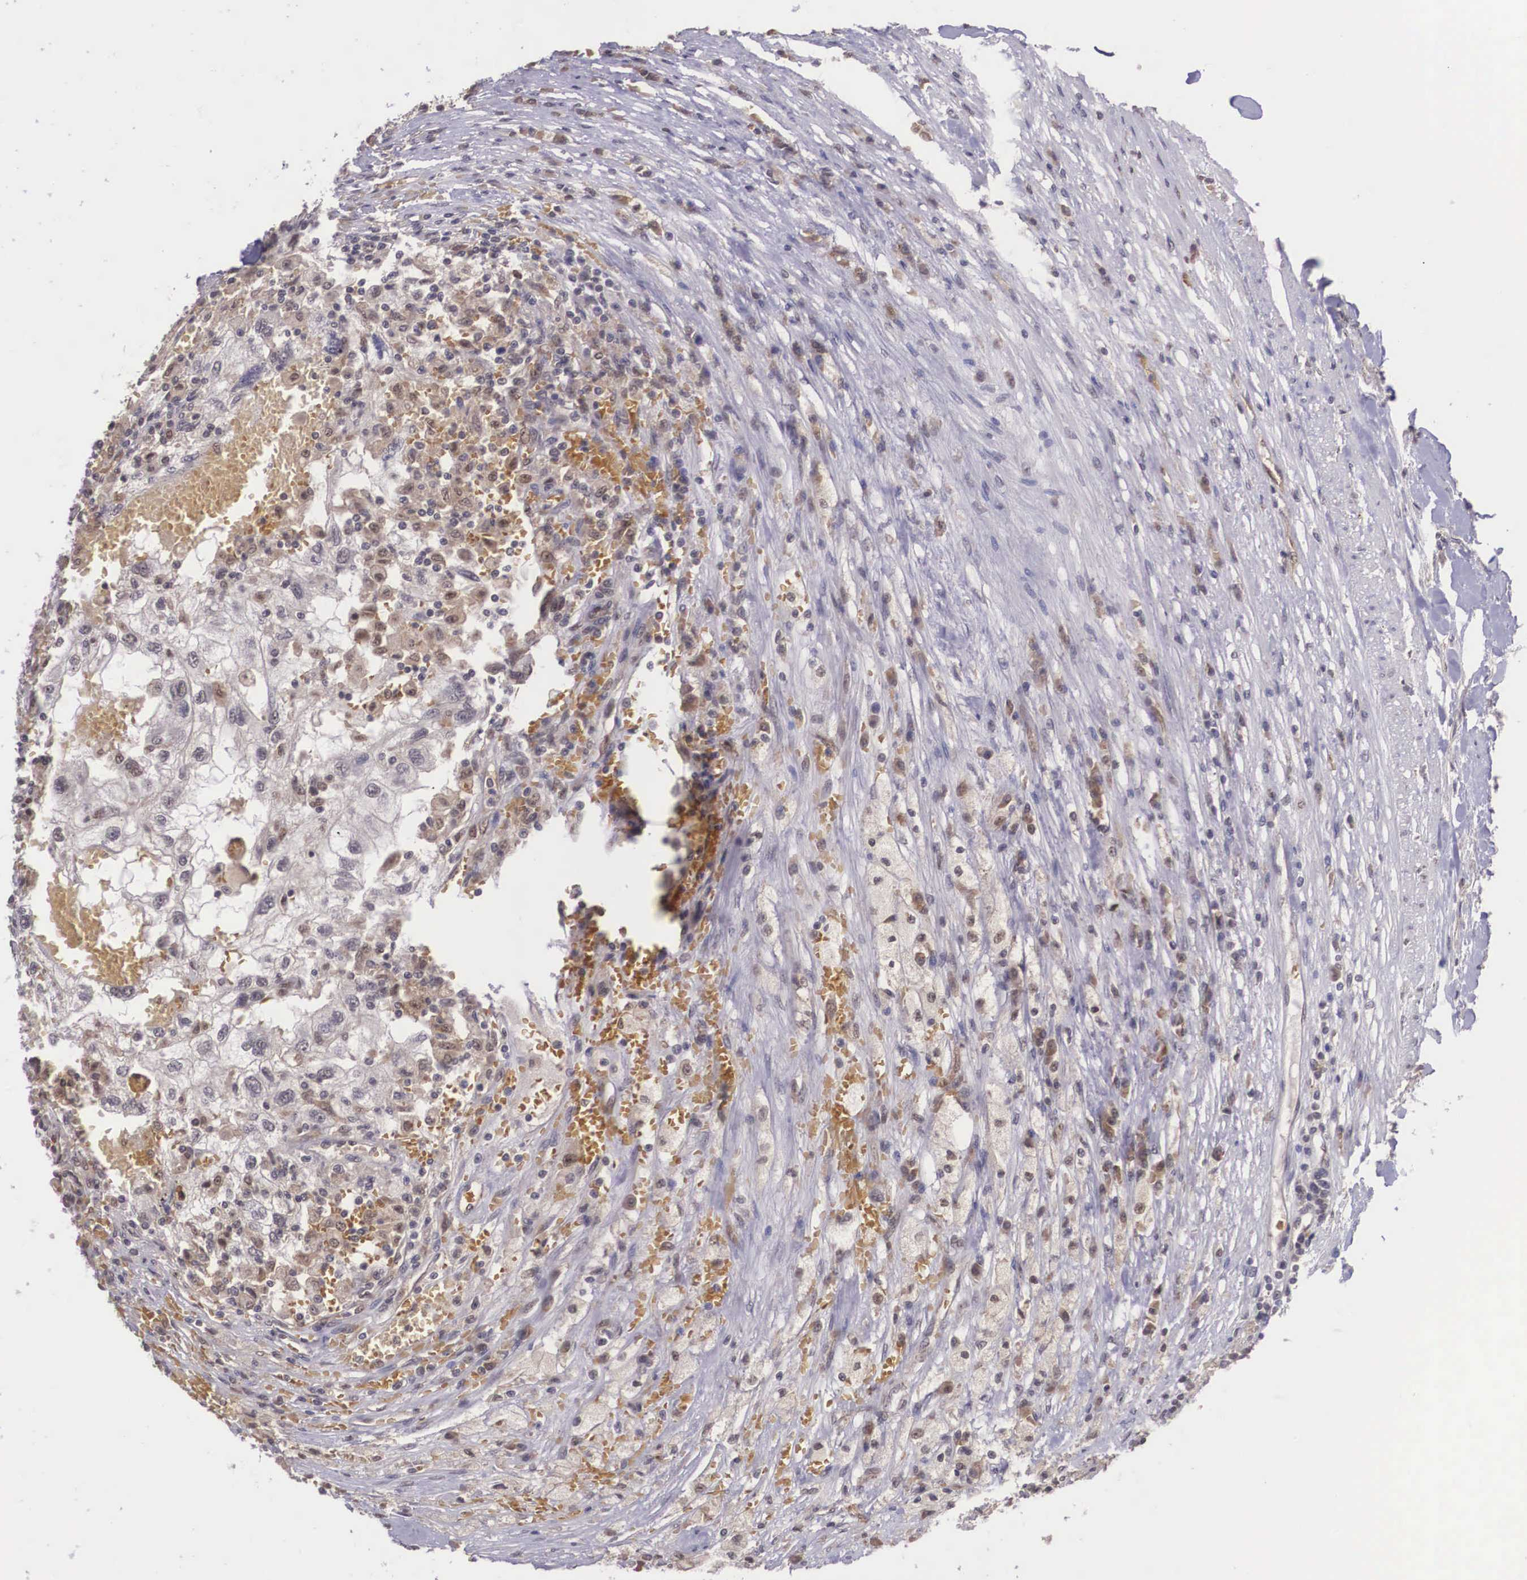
{"staining": {"intensity": "weak", "quantity": ">75%", "location": "cytoplasmic/membranous"}, "tissue": "renal cancer", "cell_type": "Tumor cells", "image_type": "cancer", "snomed": [{"axis": "morphology", "description": "Normal tissue, NOS"}, {"axis": "morphology", "description": "Adenocarcinoma, NOS"}, {"axis": "topography", "description": "Kidney"}], "caption": "A high-resolution photomicrograph shows immunohistochemistry (IHC) staining of renal cancer, which shows weak cytoplasmic/membranous expression in approximately >75% of tumor cells. (Brightfield microscopy of DAB IHC at high magnification).", "gene": "VASH1", "patient": {"sex": "male", "age": 71}}